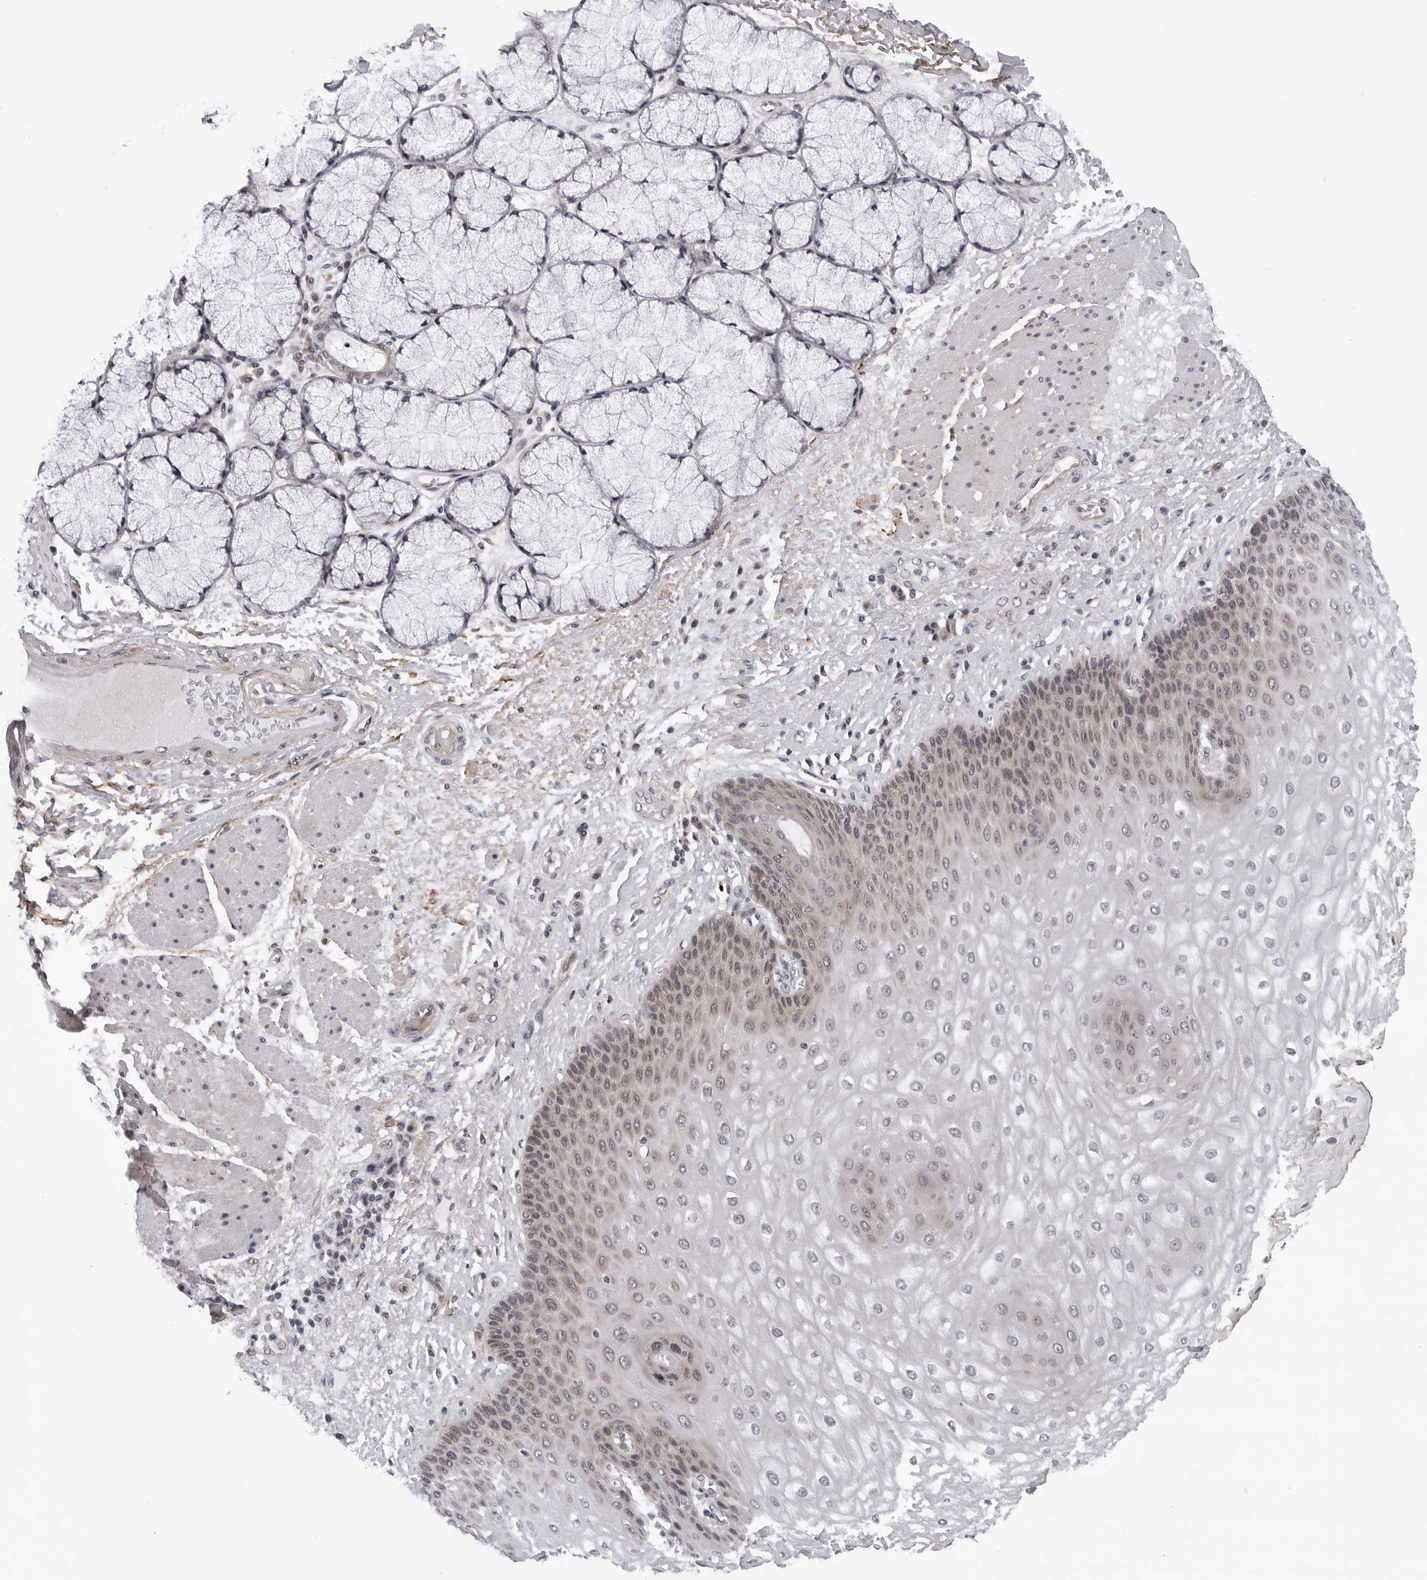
{"staining": {"intensity": "moderate", "quantity": "25%-75%", "location": "cytoplasmic/membranous,nuclear"}, "tissue": "esophagus", "cell_type": "Squamous epithelial cells", "image_type": "normal", "snomed": [{"axis": "morphology", "description": "Normal tissue, NOS"}, {"axis": "topography", "description": "Esophagus"}], "caption": "The image displays staining of unremarkable esophagus, revealing moderate cytoplasmic/membranous,nuclear protein expression (brown color) within squamous epithelial cells.", "gene": "KIAA1614", "patient": {"sex": "male", "age": 54}}